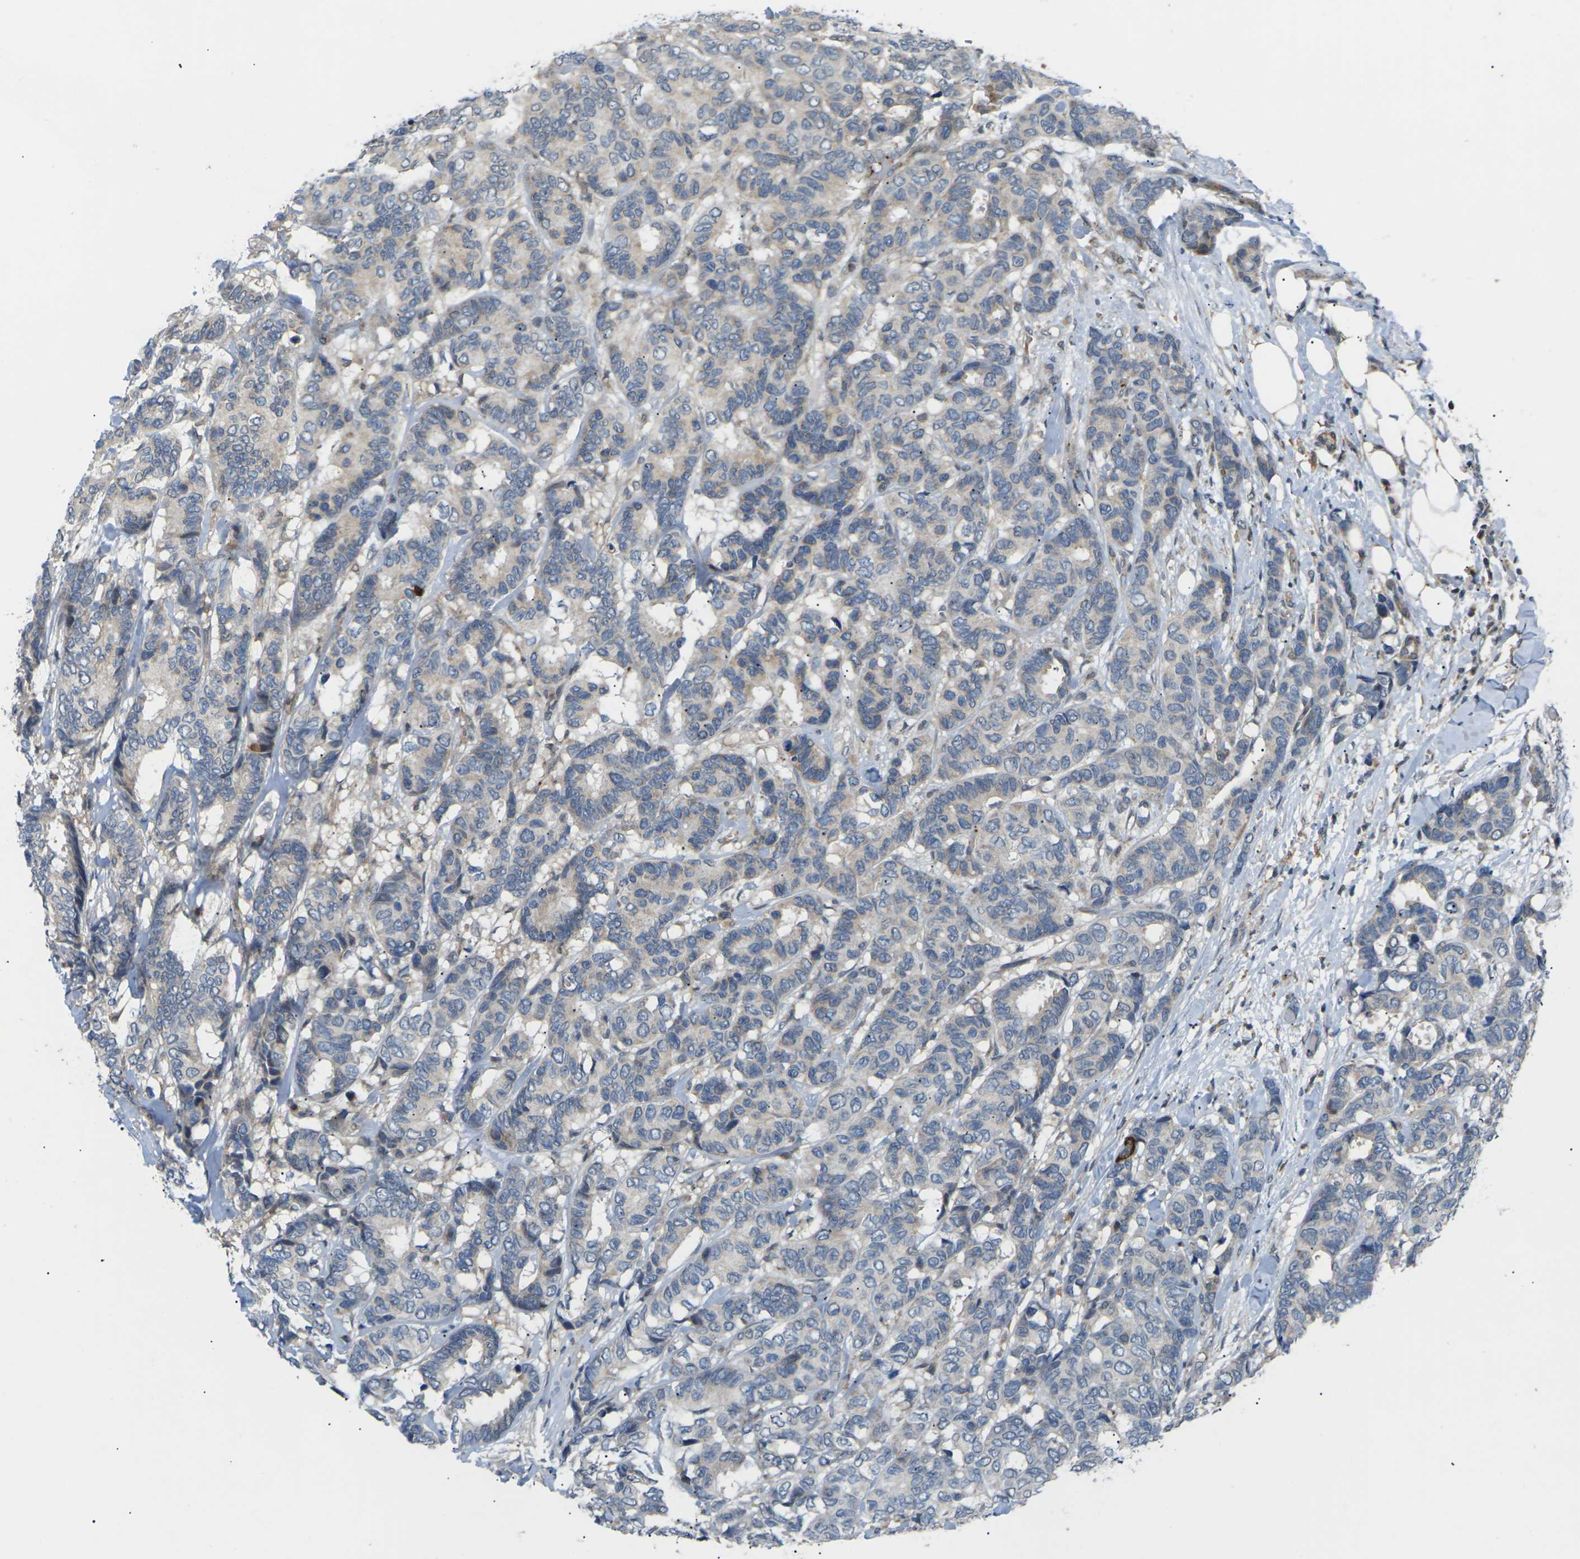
{"staining": {"intensity": "weak", "quantity": "<25%", "location": "cytoplasmic/membranous"}, "tissue": "breast cancer", "cell_type": "Tumor cells", "image_type": "cancer", "snomed": [{"axis": "morphology", "description": "Duct carcinoma"}, {"axis": "topography", "description": "Breast"}], "caption": "Human breast cancer stained for a protein using immunohistochemistry displays no expression in tumor cells.", "gene": "RPS6KA3", "patient": {"sex": "female", "age": 87}}